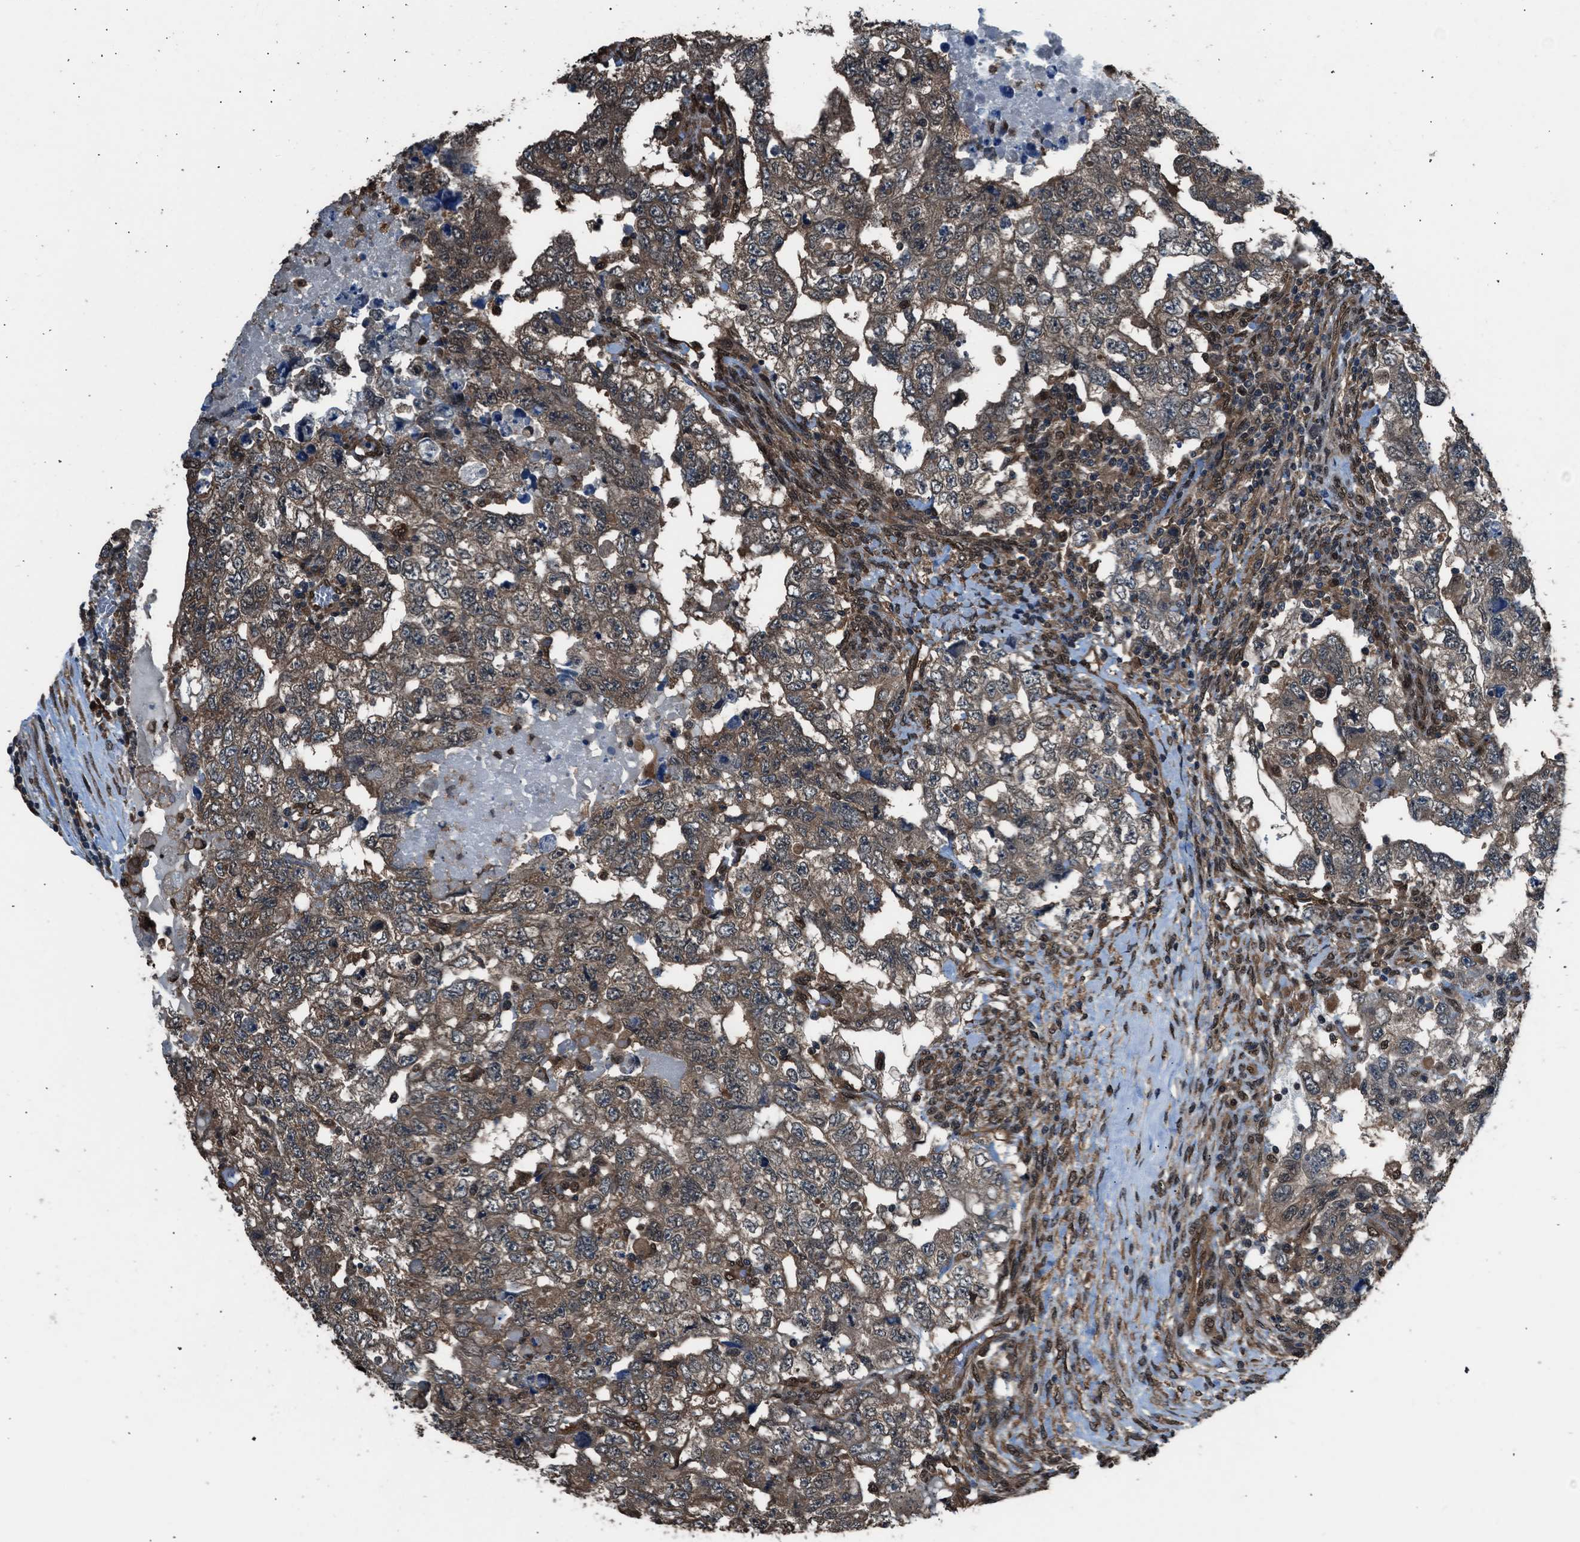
{"staining": {"intensity": "moderate", "quantity": ">75%", "location": "cytoplasmic/membranous"}, "tissue": "testis cancer", "cell_type": "Tumor cells", "image_type": "cancer", "snomed": [{"axis": "morphology", "description": "Carcinoma, Embryonal, NOS"}, {"axis": "topography", "description": "Testis"}], "caption": "A histopathology image of testis embryonal carcinoma stained for a protein demonstrates moderate cytoplasmic/membranous brown staining in tumor cells.", "gene": "YWHAG", "patient": {"sex": "male", "age": 36}}